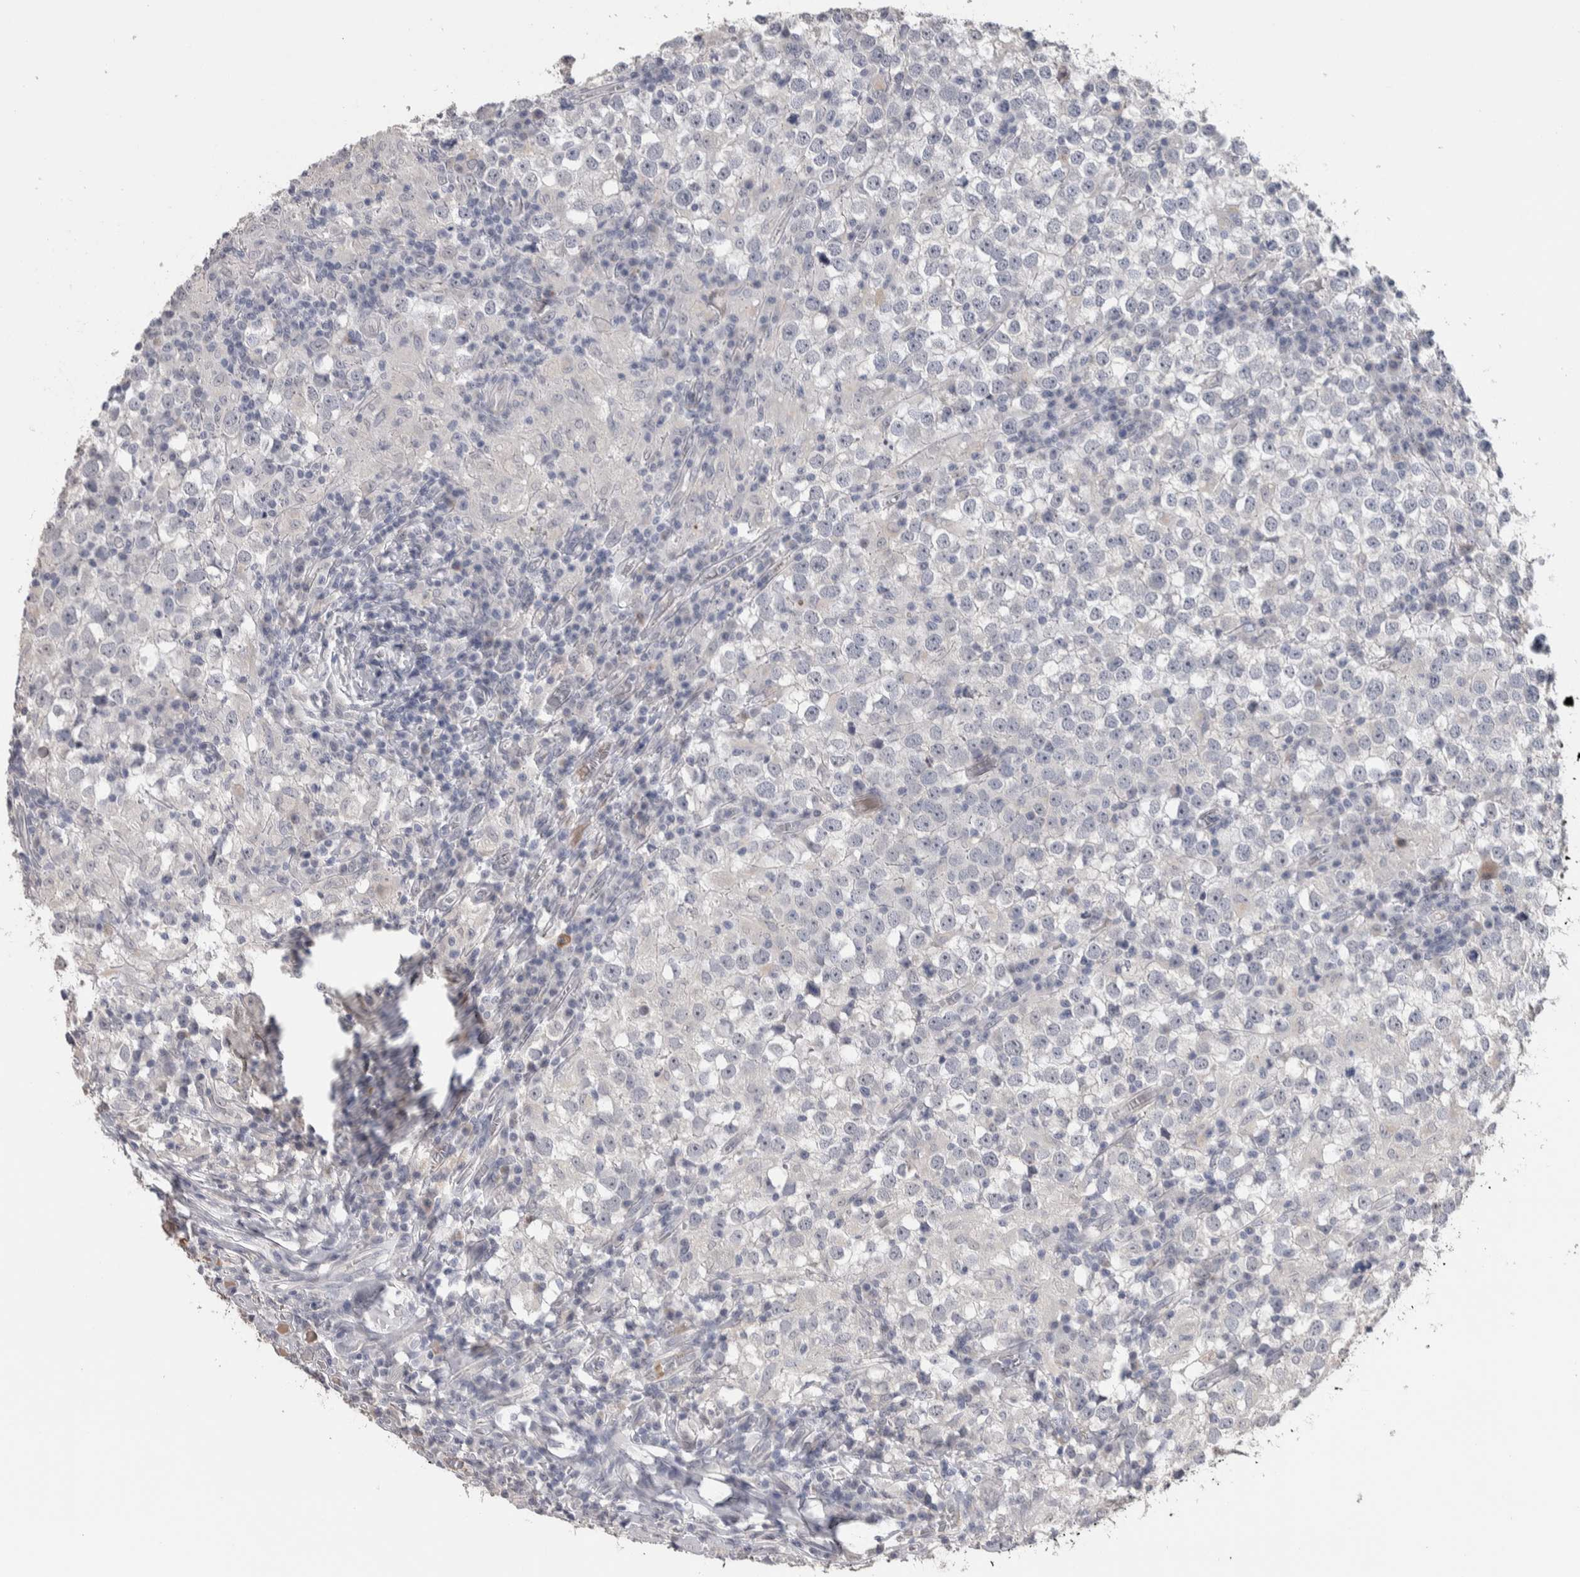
{"staining": {"intensity": "negative", "quantity": "none", "location": "none"}, "tissue": "testis cancer", "cell_type": "Tumor cells", "image_type": "cancer", "snomed": [{"axis": "morphology", "description": "Seminoma, NOS"}, {"axis": "topography", "description": "Testis"}], "caption": "The immunohistochemistry (IHC) micrograph has no significant staining in tumor cells of testis cancer tissue.", "gene": "TMEM102", "patient": {"sex": "male", "age": 65}}